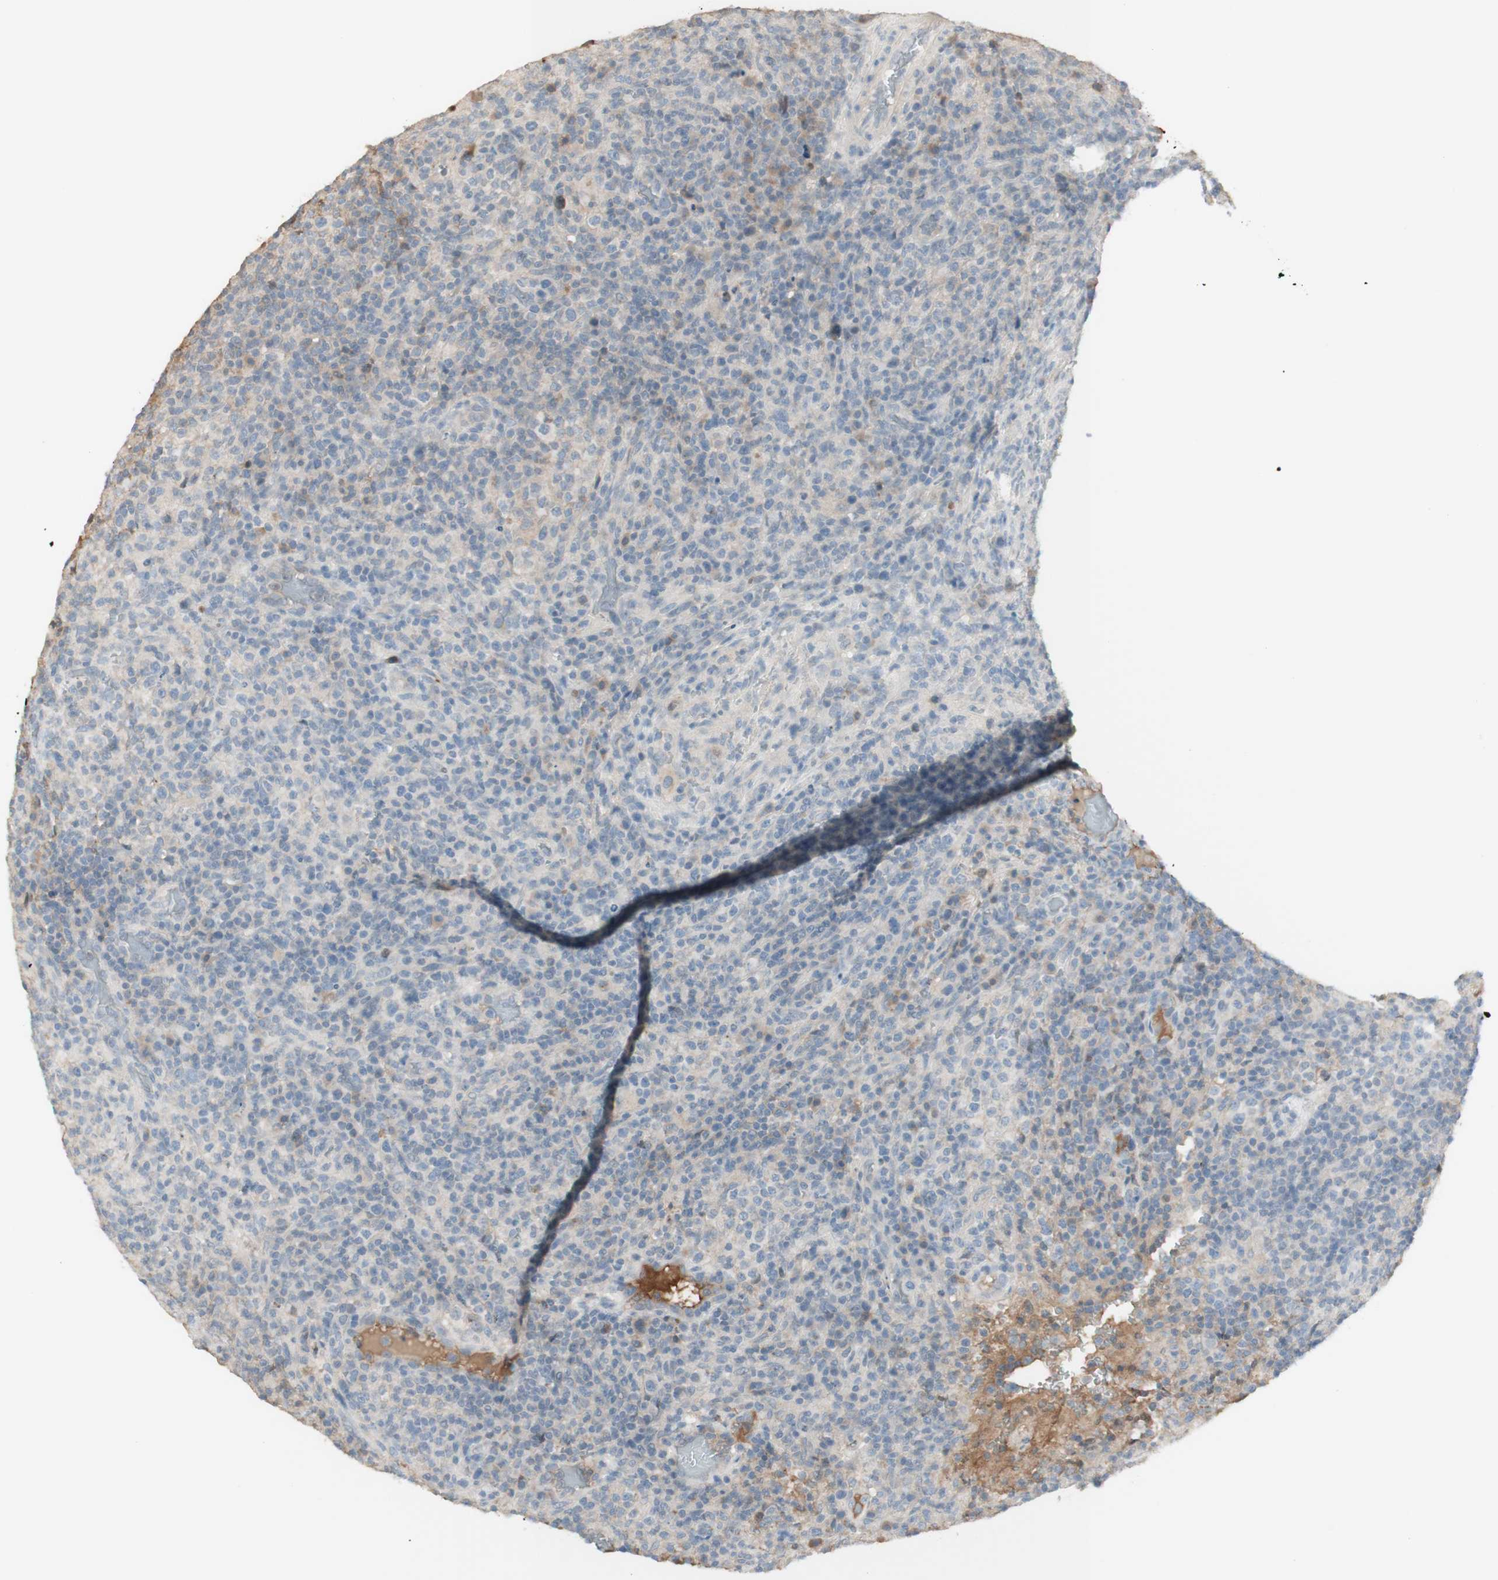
{"staining": {"intensity": "negative", "quantity": "none", "location": "none"}, "tissue": "lymphoma", "cell_type": "Tumor cells", "image_type": "cancer", "snomed": [{"axis": "morphology", "description": "Malignant lymphoma, non-Hodgkin's type, High grade"}, {"axis": "topography", "description": "Lymph node"}], "caption": "Protein analysis of malignant lymphoma, non-Hodgkin's type (high-grade) reveals no significant expression in tumor cells.", "gene": "IFNG", "patient": {"sex": "female", "age": 76}}